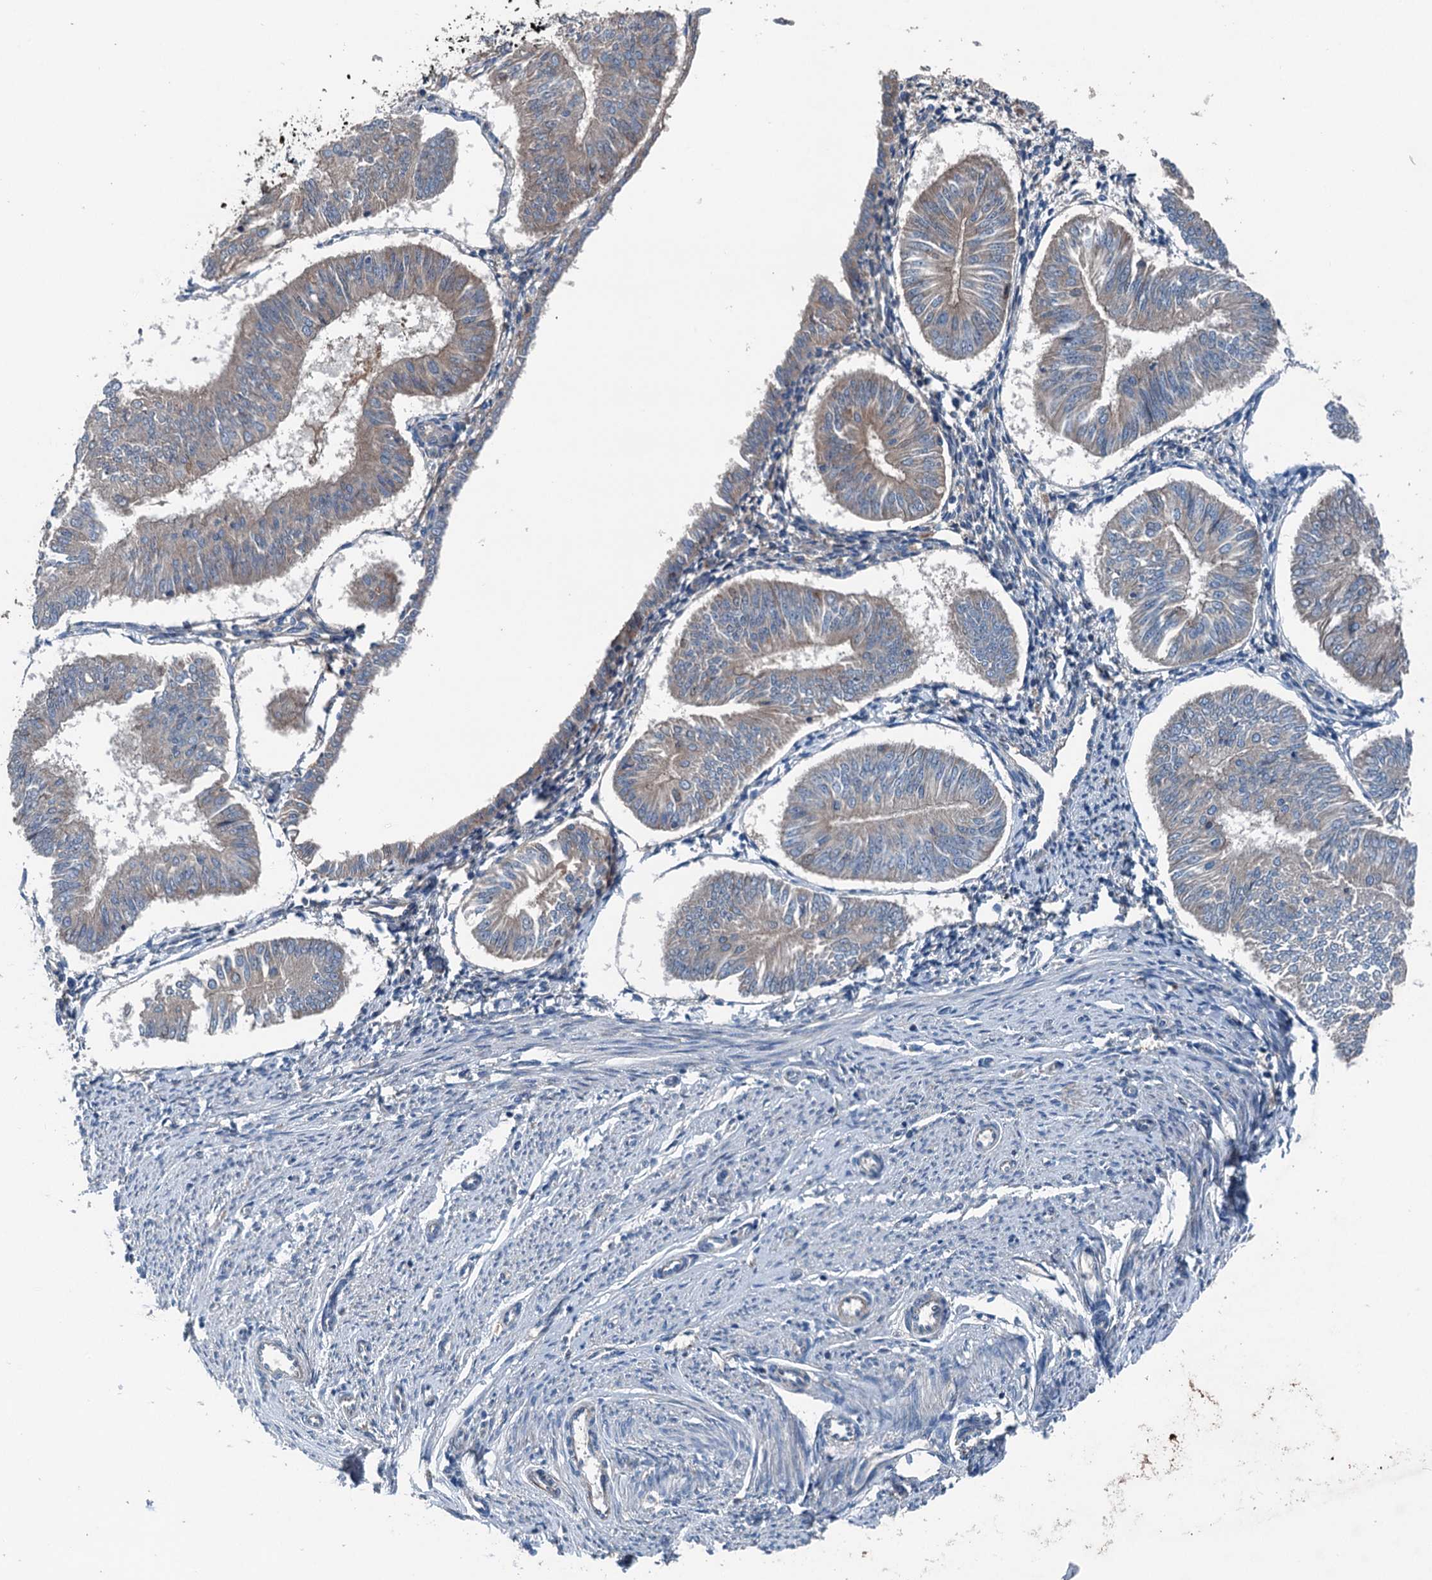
{"staining": {"intensity": "weak", "quantity": "<25%", "location": "cytoplasmic/membranous"}, "tissue": "endometrial cancer", "cell_type": "Tumor cells", "image_type": "cancer", "snomed": [{"axis": "morphology", "description": "Adenocarcinoma, NOS"}, {"axis": "topography", "description": "Endometrium"}], "caption": "The micrograph exhibits no staining of tumor cells in endometrial adenocarcinoma. (DAB (3,3'-diaminobenzidine) immunohistochemistry visualized using brightfield microscopy, high magnification).", "gene": "PDSS1", "patient": {"sex": "female", "age": 58}}